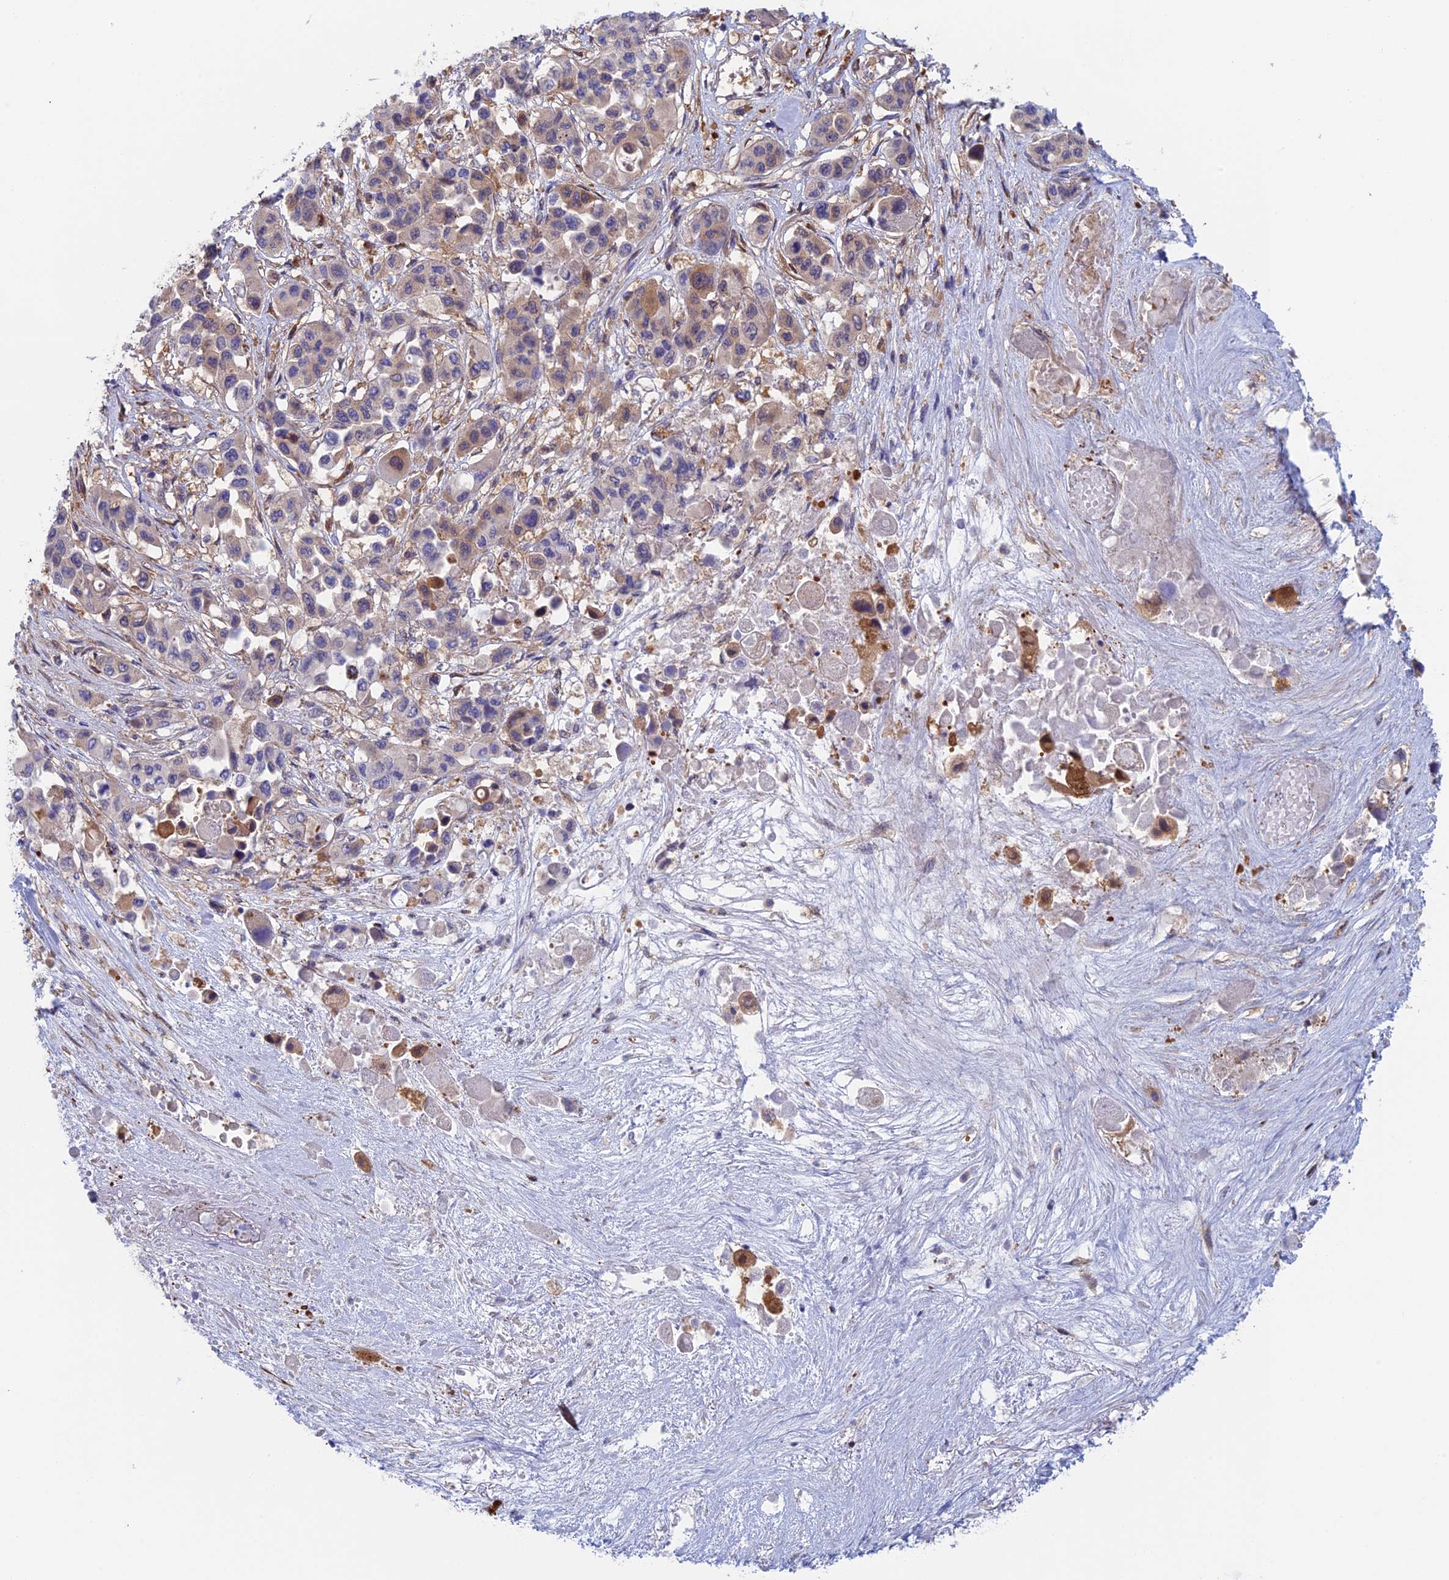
{"staining": {"intensity": "weak", "quantity": "<25%", "location": "cytoplasmic/membranous"}, "tissue": "pancreatic cancer", "cell_type": "Tumor cells", "image_type": "cancer", "snomed": [{"axis": "morphology", "description": "Adenocarcinoma, NOS"}, {"axis": "topography", "description": "Pancreas"}], "caption": "Pancreatic cancer stained for a protein using immunohistochemistry (IHC) reveals no staining tumor cells.", "gene": "SYNDIG1L", "patient": {"sex": "male", "age": 92}}